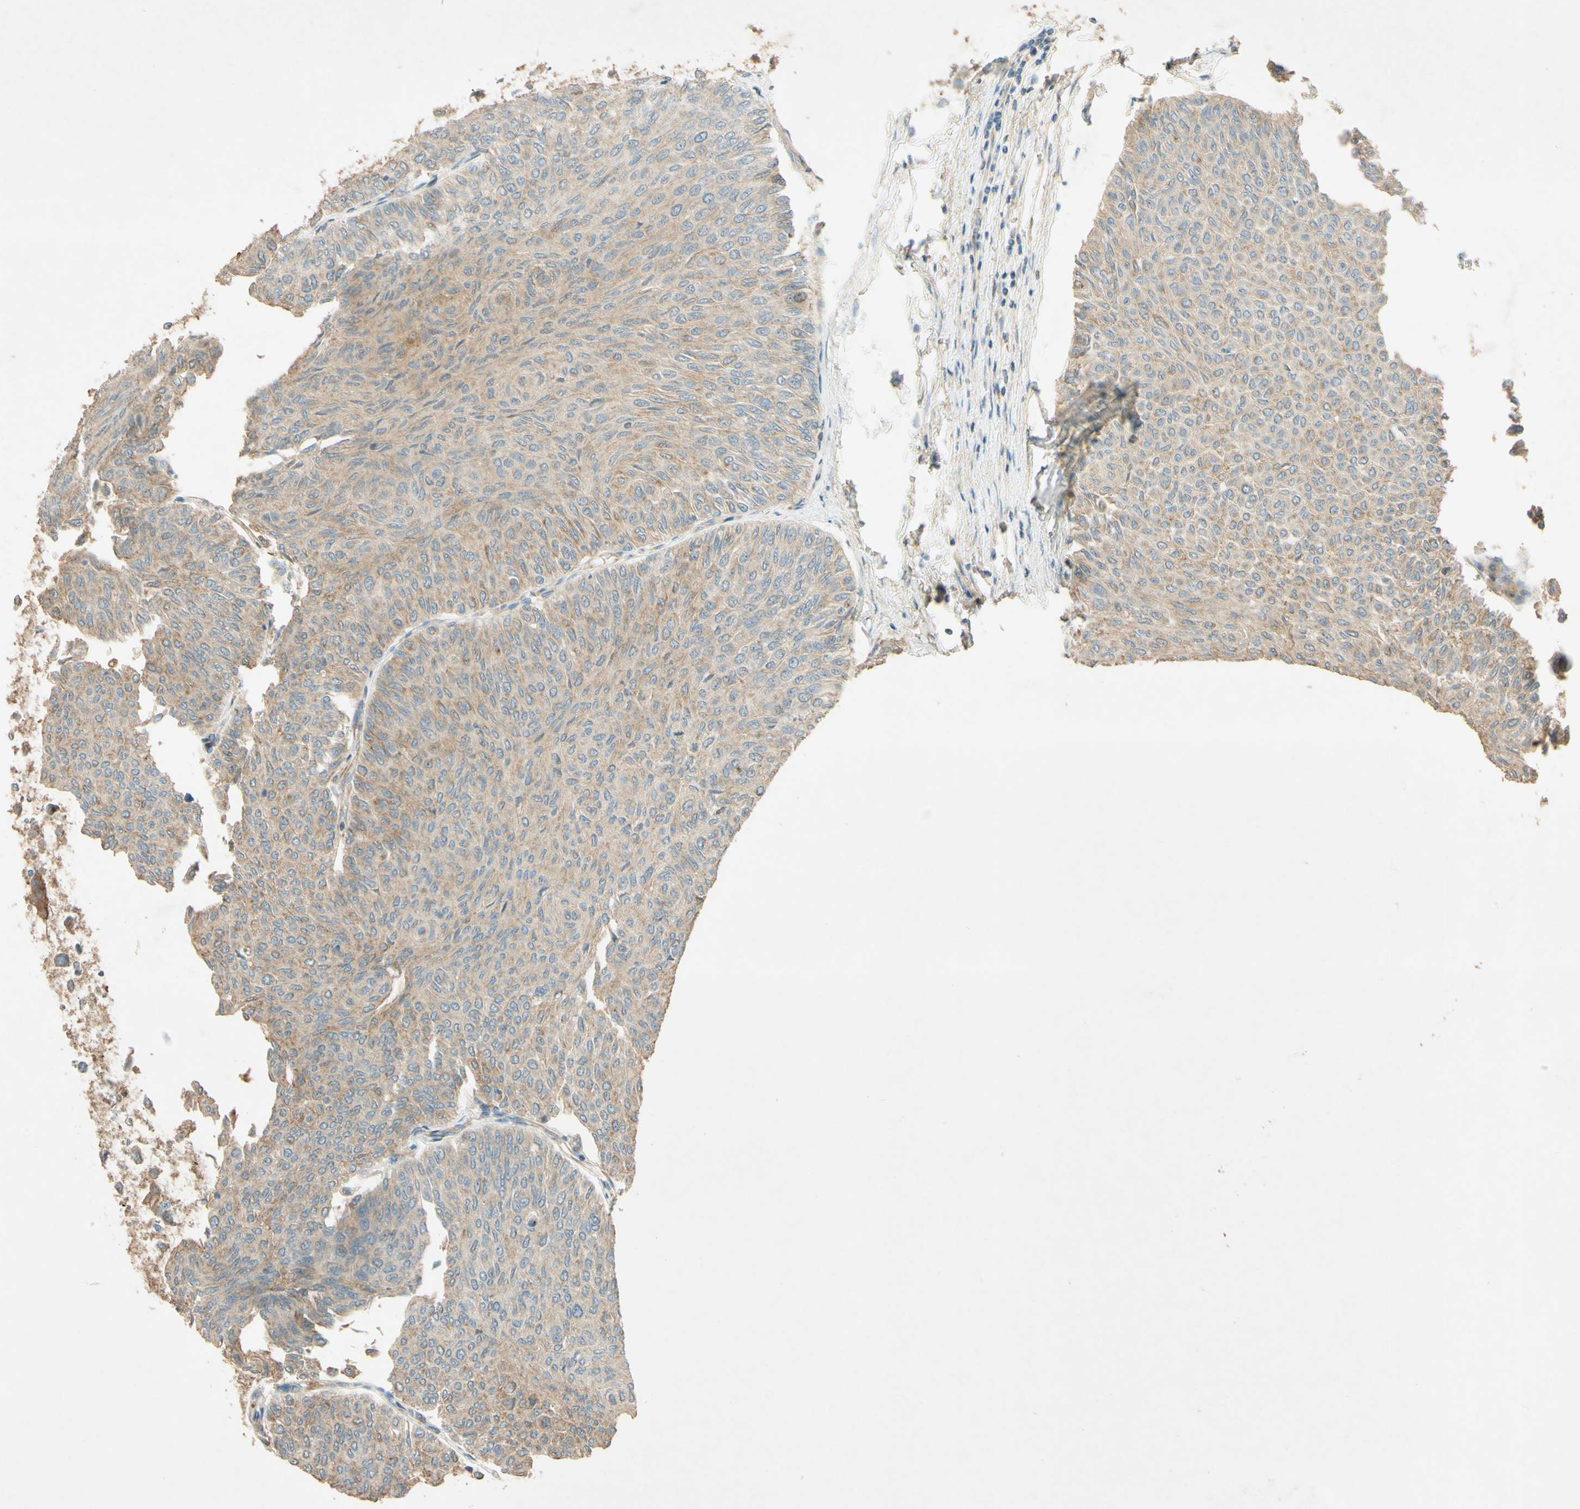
{"staining": {"intensity": "moderate", "quantity": ">75%", "location": "cytoplasmic/membranous"}, "tissue": "urothelial cancer", "cell_type": "Tumor cells", "image_type": "cancer", "snomed": [{"axis": "morphology", "description": "Urothelial carcinoma, Low grade"}, {"axis": "topography", "description": "Urinary bladder"}], "caption": "Protein positivity by immunohistochemistry demonstrates moderate cytoplasmic/membranous expression in about >75% of tumor cells in urothelial cancer. (DAB (3,3'-diaminobenzidine) IHC, brown staining for protein, blue staining for nuclei).", "gene": "ADAM17", "patient": {"sex": "male", "age": 78}}